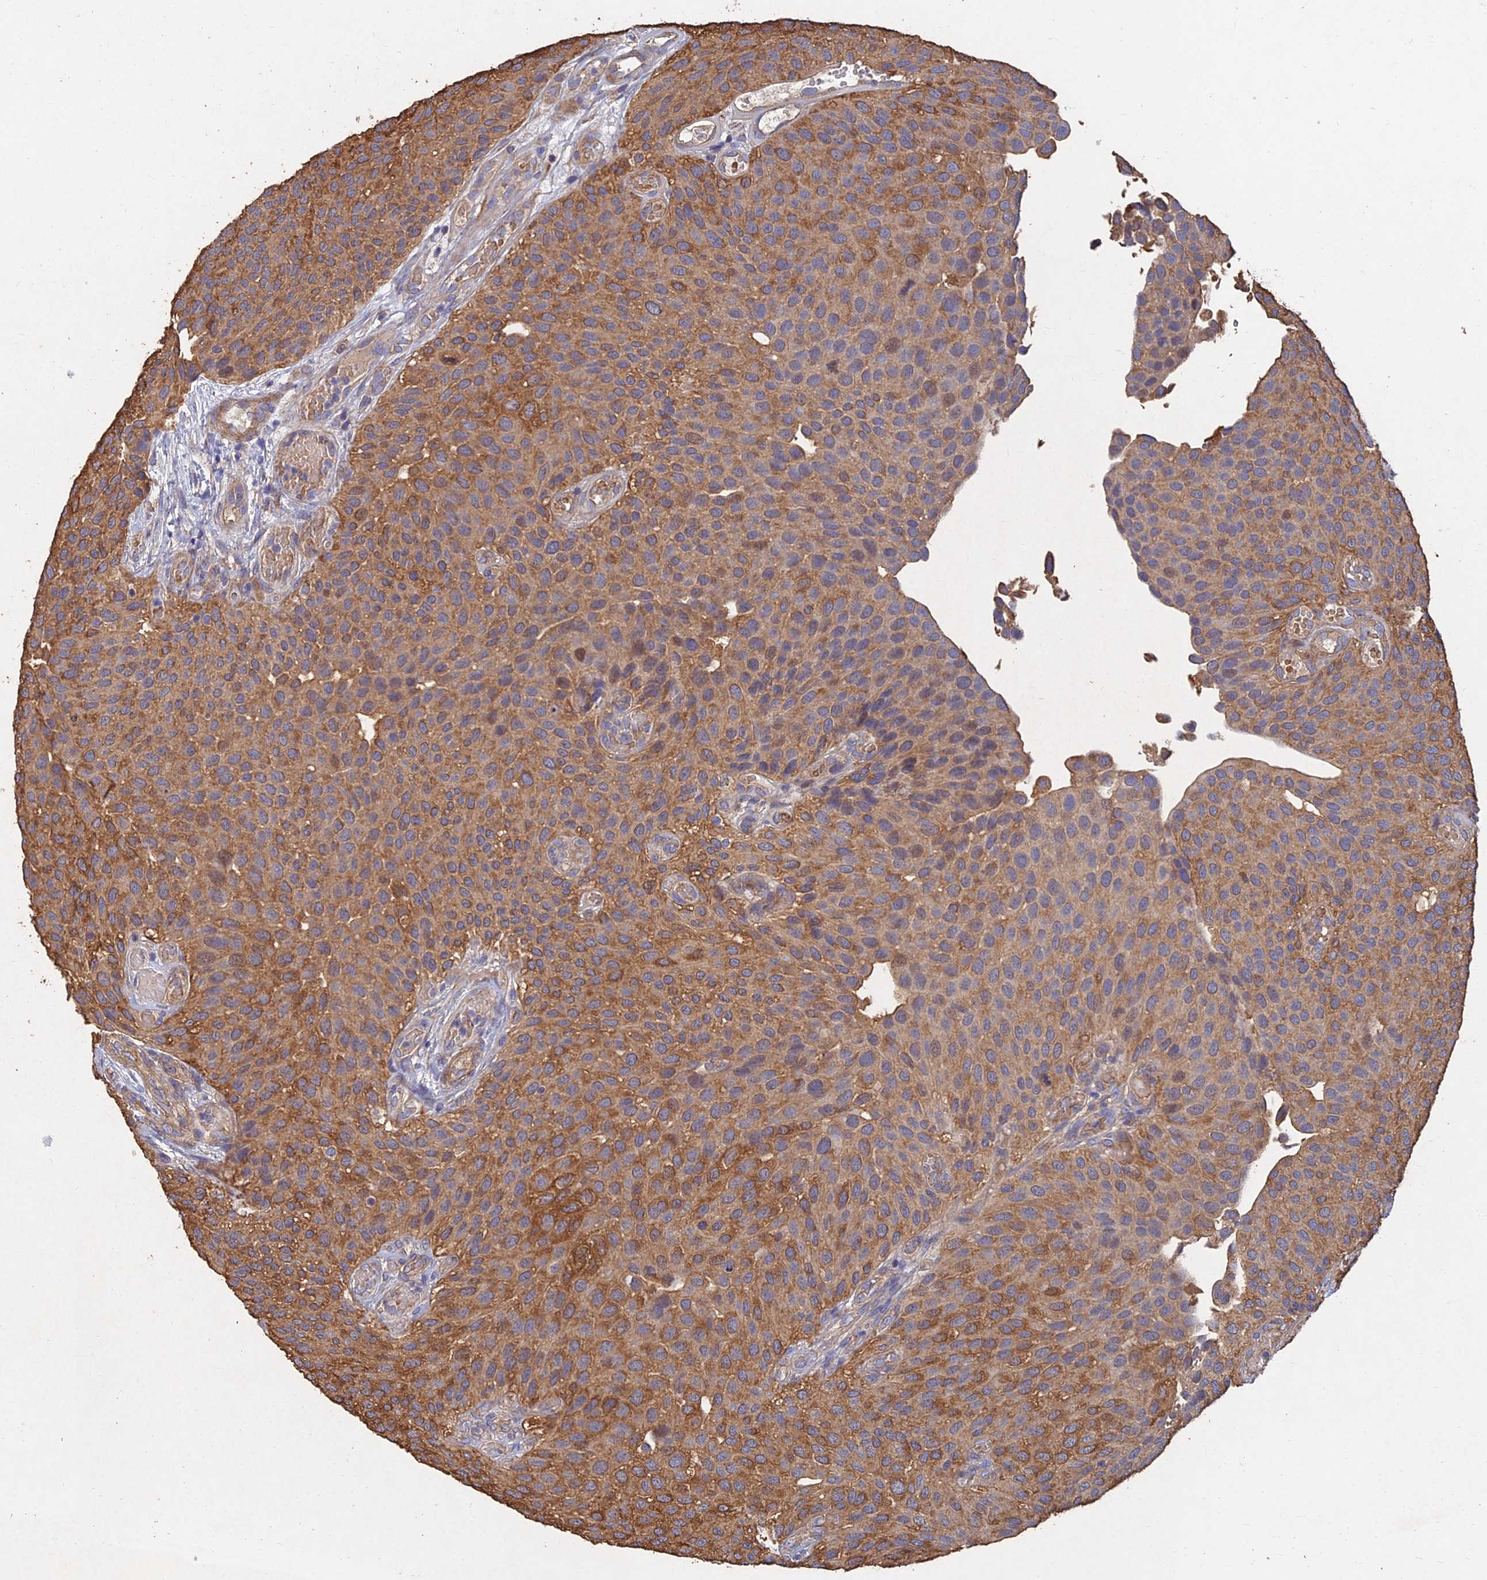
{"staining": {"intensity": "moderate", "quantity": ">75%", "location": "cytoplasmic/membranous"}, "tissue": "urothelial cancer", "cell_type": "Tumor cells", "image_type": "cancer", "snomed": [{"axis": "morphology", "description": "Urothelial carcinoma, Low grade"}, {"axis": "topography", "description": "Urinary bladder"}], "caption": "Immunohistochemistry of human low-grade urothelial carcinoma exhibits medium levels of moderate cytoplasmic/membranous staining in about >75% of tumor cells. The staining was performed using DAB to visualize the protein expression in brown, while the nuclei were stained in blue with hematoxylin (Magnification: 20x).", "gene": "SLC38A11", "patient": {"sex": "male", "age": 89}}